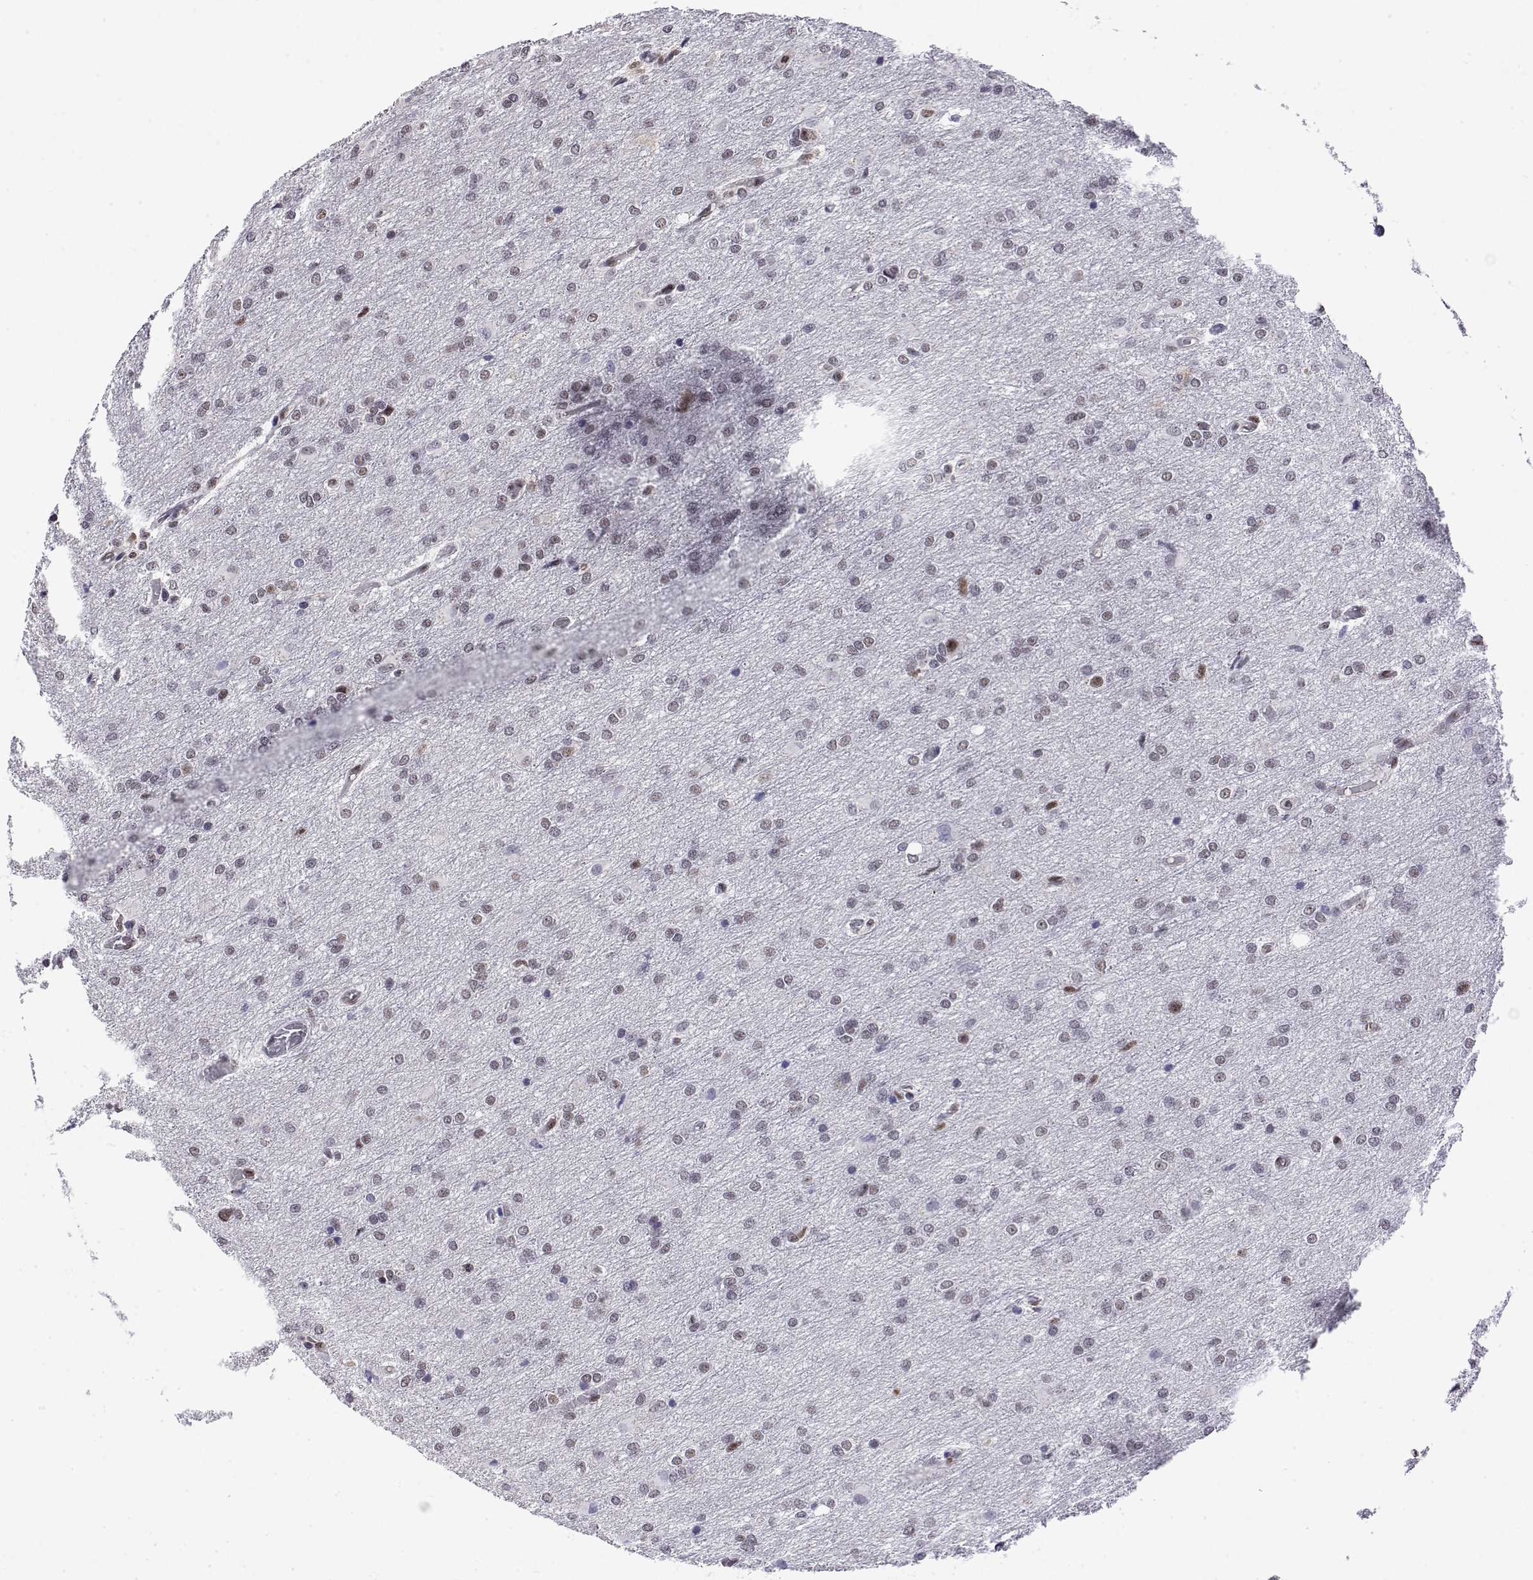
{"staining": {"intensity": "weak", "quantity": "<25%", "location": "nuclear"}, "tissue": "glioma", "cell_type": "Tumor cells", "image_type": "cancer", "snomed": [{"axis": "morphology", "description": "Glioma, malignant, High grade"}, {"axis": "topography", "description": "Brain"}], "caption": "Protein analysis of malignant glioma (high-grade) reveals no significant expression in tumor cells.", "gene": "POLDIP3", "patient": {"sex": "male", "age": 68}}